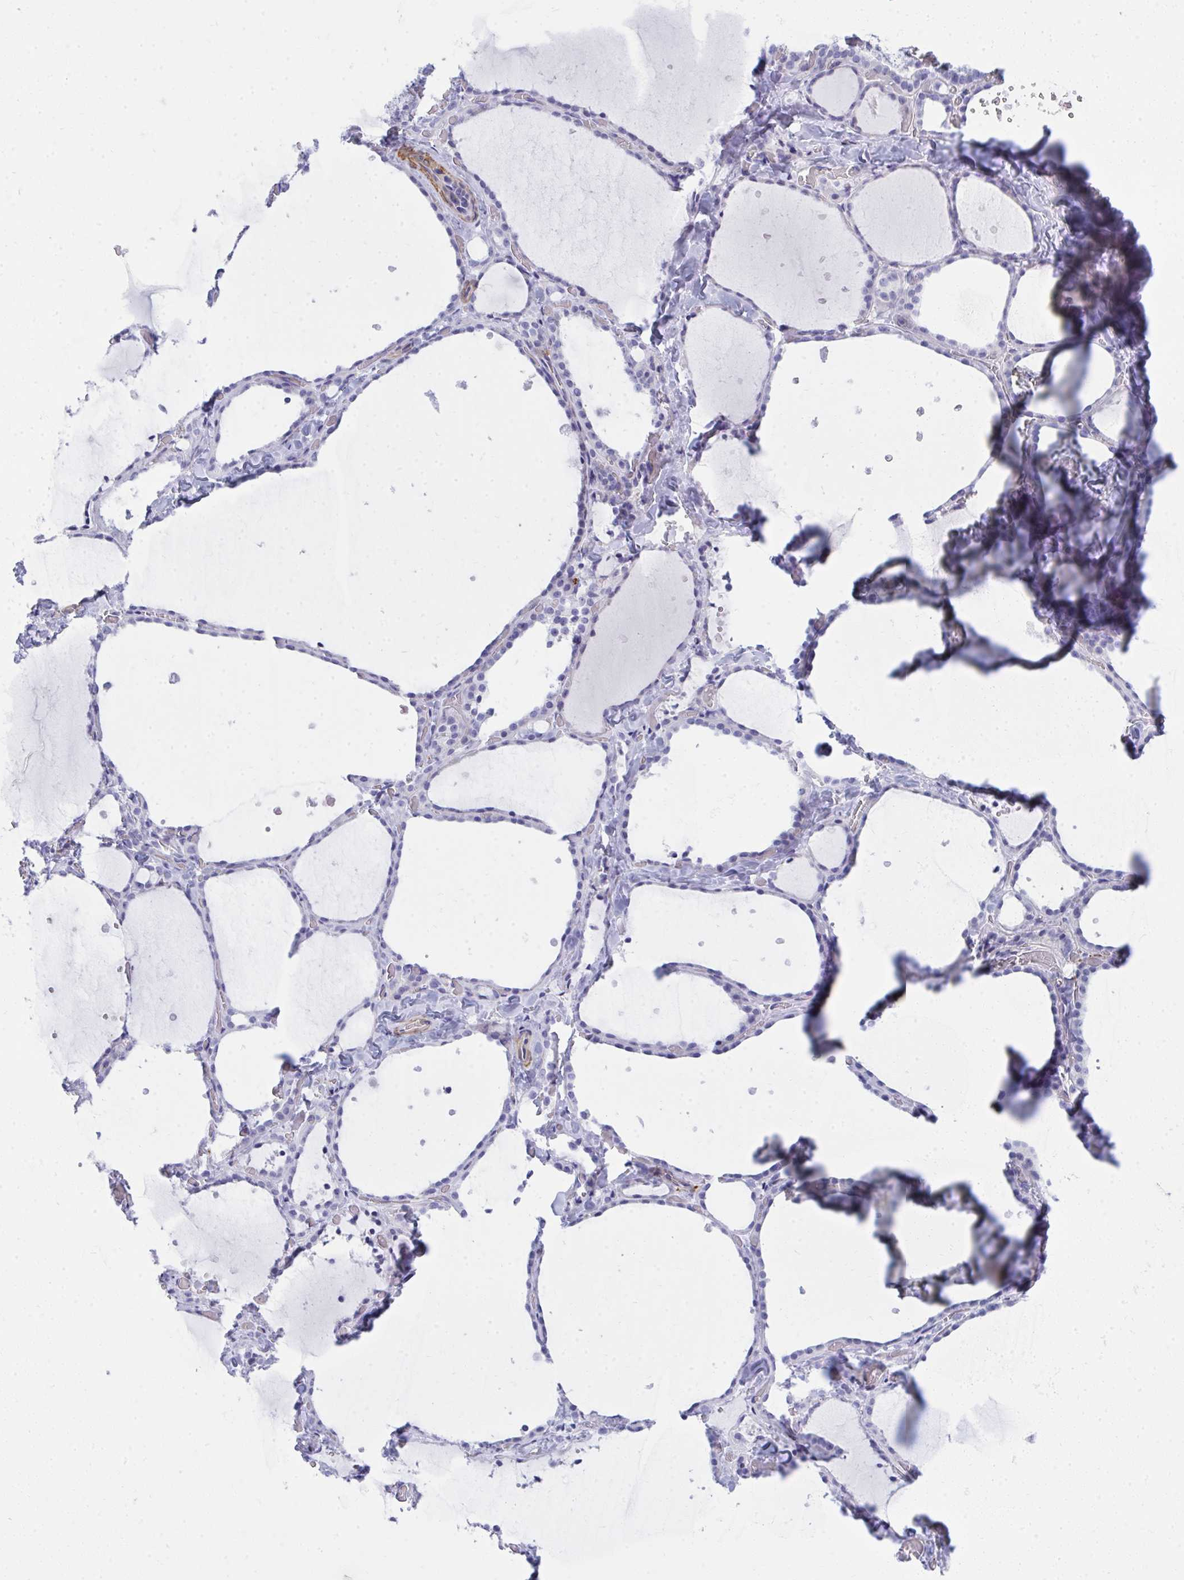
{"staining": {"intensity": "negative", "quantity": "none", "location": "none"}, "tissue": "thyroid gland", "cell_type": "Glandular cells", "image_type": "normal", "snomed": [{"axis": "morphology", "description": "Normal tissue, NOS"}, {"axis": "topography", "description": "Thyroid gland"}], "caption": "DAB immunohistochemical staining of benign human thyroid gland exhibits no significant staining in glandular cells.", "gene": "PUS7L", "patient": {"sex": "female", "age": 36}}